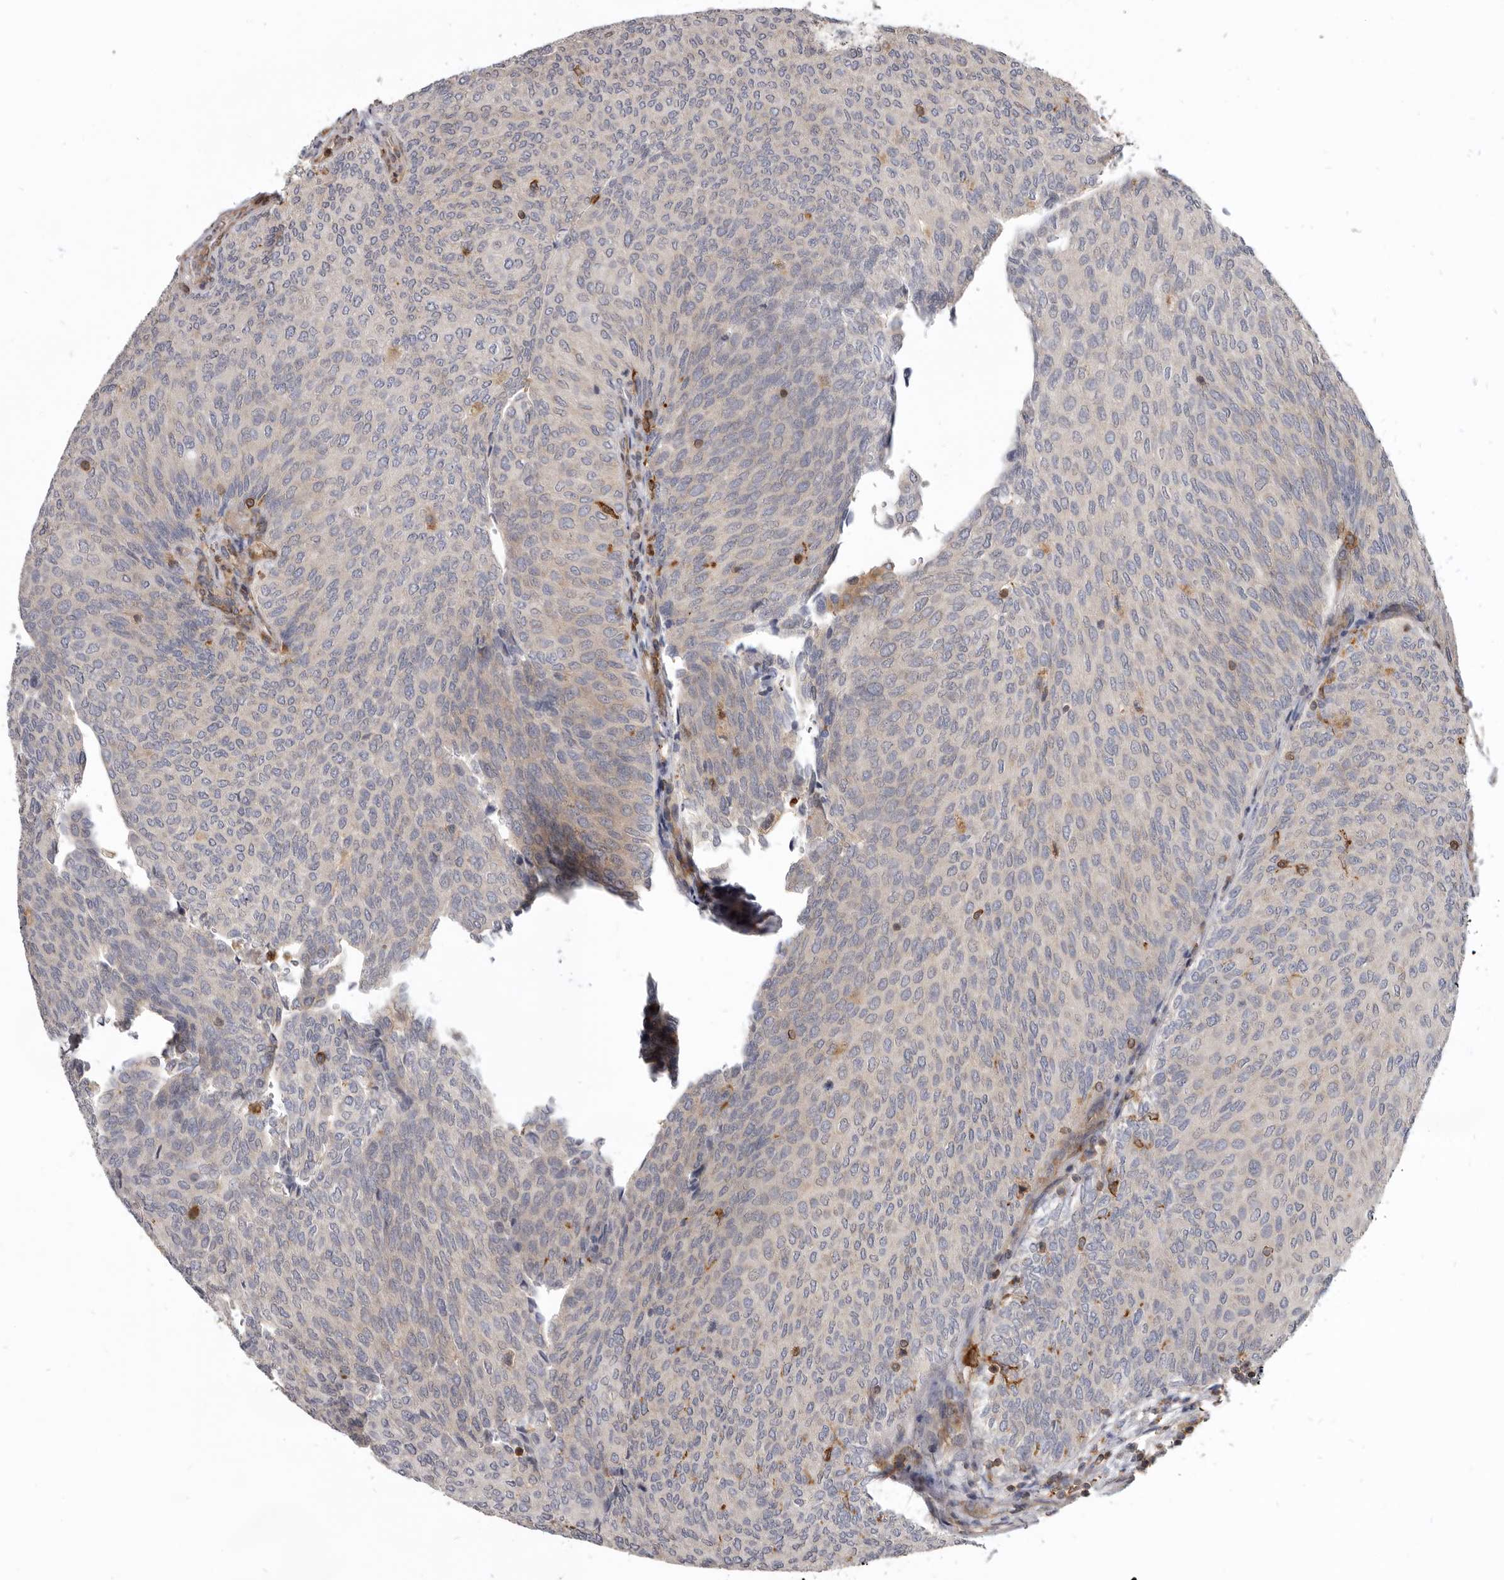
{"staining": {"intensity": "moderate", "quantity": "25%-75%", "location": "cytoplasmic/membranous"}, "tissue": "urothelial cancer", "cell_type": "Tumor cells", "image_type": "cancer", "snomed": [{"axis": "morphology", "description": "Urothelial carcinoma, Low grade"}, {"axis": "topography", "description": "Urinary bladder"}], "caption": "An IHC micrograph of neoplastic tissue is shown. Protein staining in brown labels moderate cytoplasmic/membranous positivity in urothelial carcinoma (low-grade) within tumor cells.", "gene": "CBL", "patient": {"sex": "female", "age": 79}}